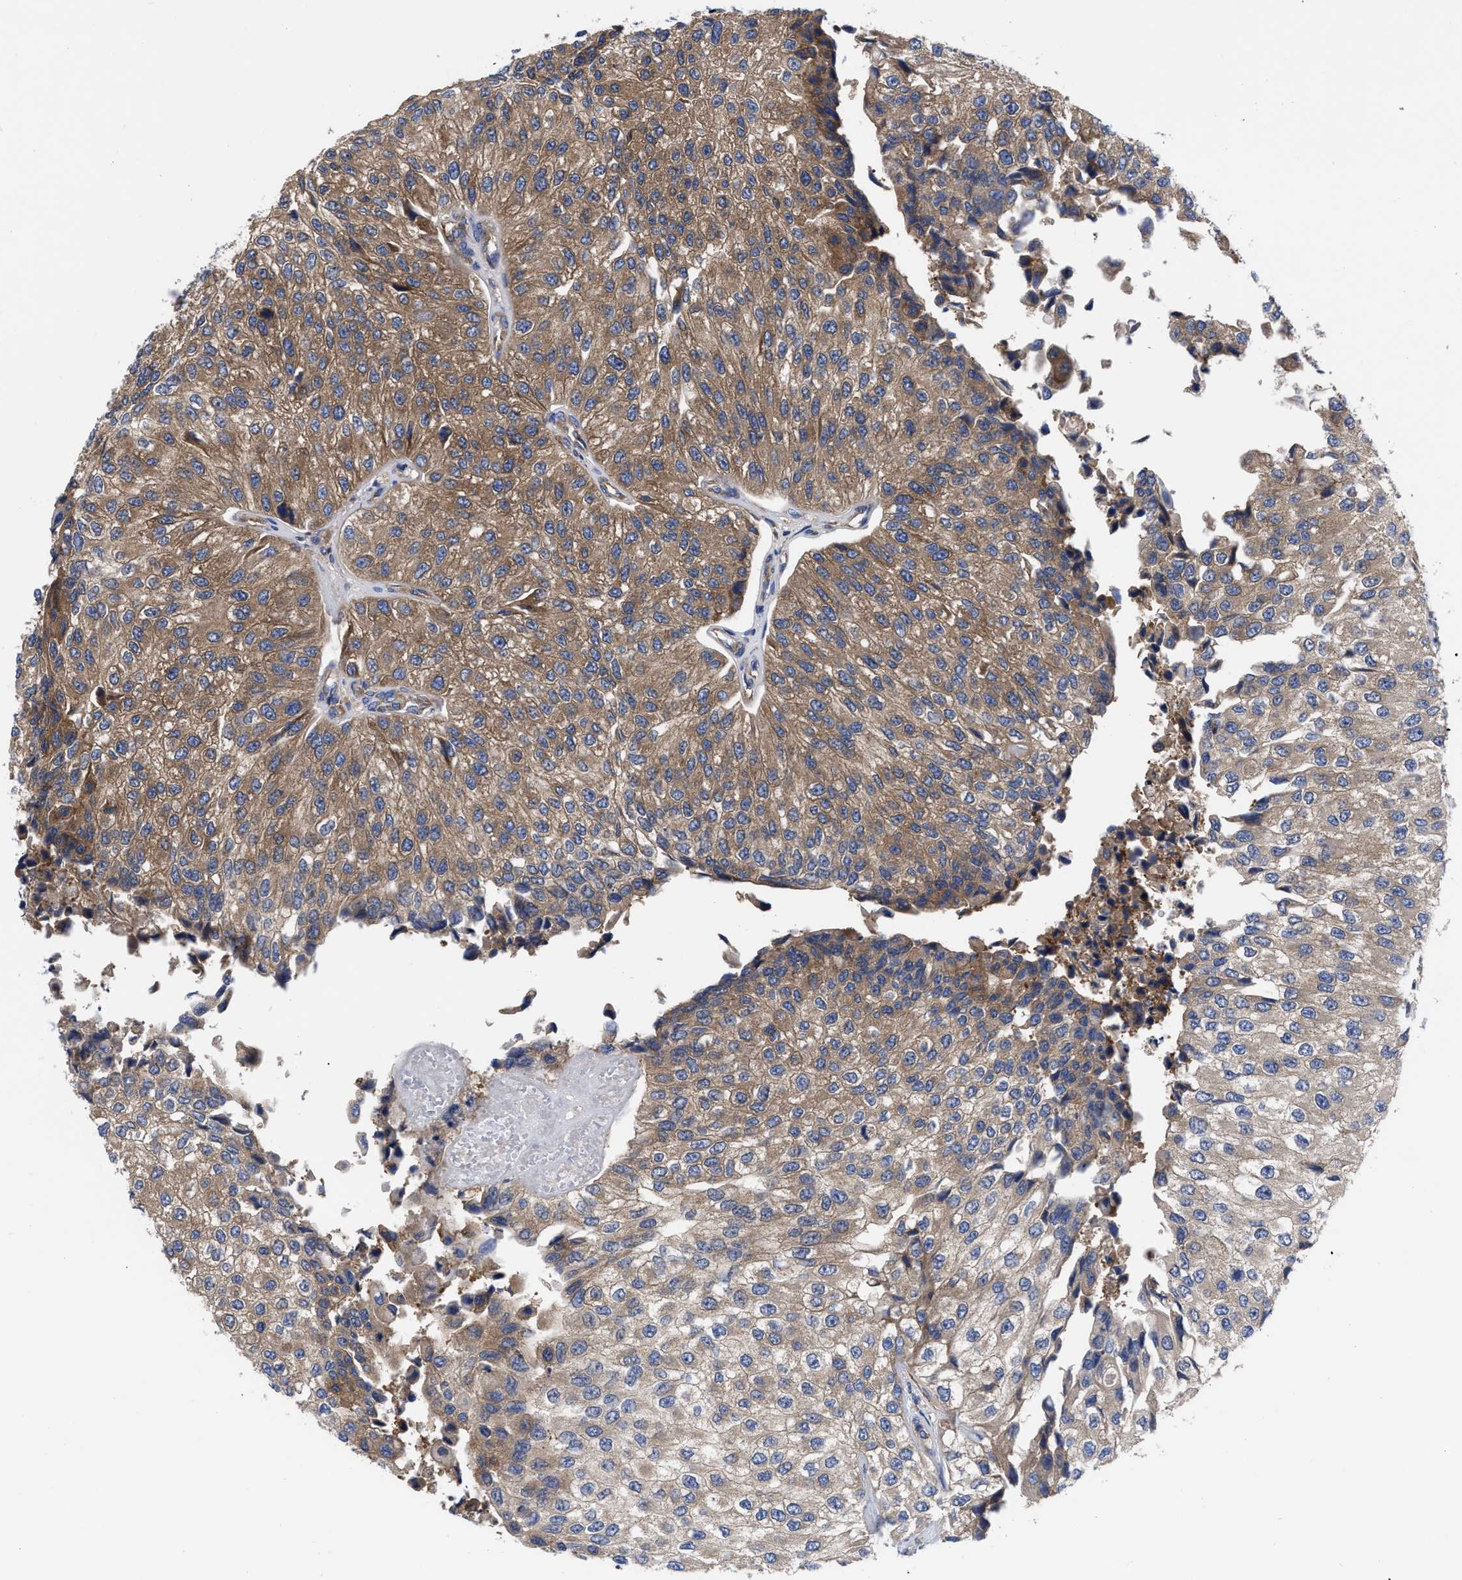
{"staining": {"intensity": "moderate", "quantity": ">75%", "location": "cytoplasmic/membranous"}, "tissue": "urothelial cancer", "cell_type": "Tumor cells", "image_type": "cancer", "snomed": [{"axis": "morphology", "description": "Urothelial carcinoma, High grade"}, {"axis": "topography", "description": "Kidney"}, {"axis": "topography", "description": "Urinary bladder"}], "caption": "Immunohistochemical staining of high-grade urothelial carcinoma demonstrates moderate cytoplasmic/membranous protein staining in about >75% of tumor cells.", "gene": "RBKS", "patient": {"sex": "male", "age": 77}}